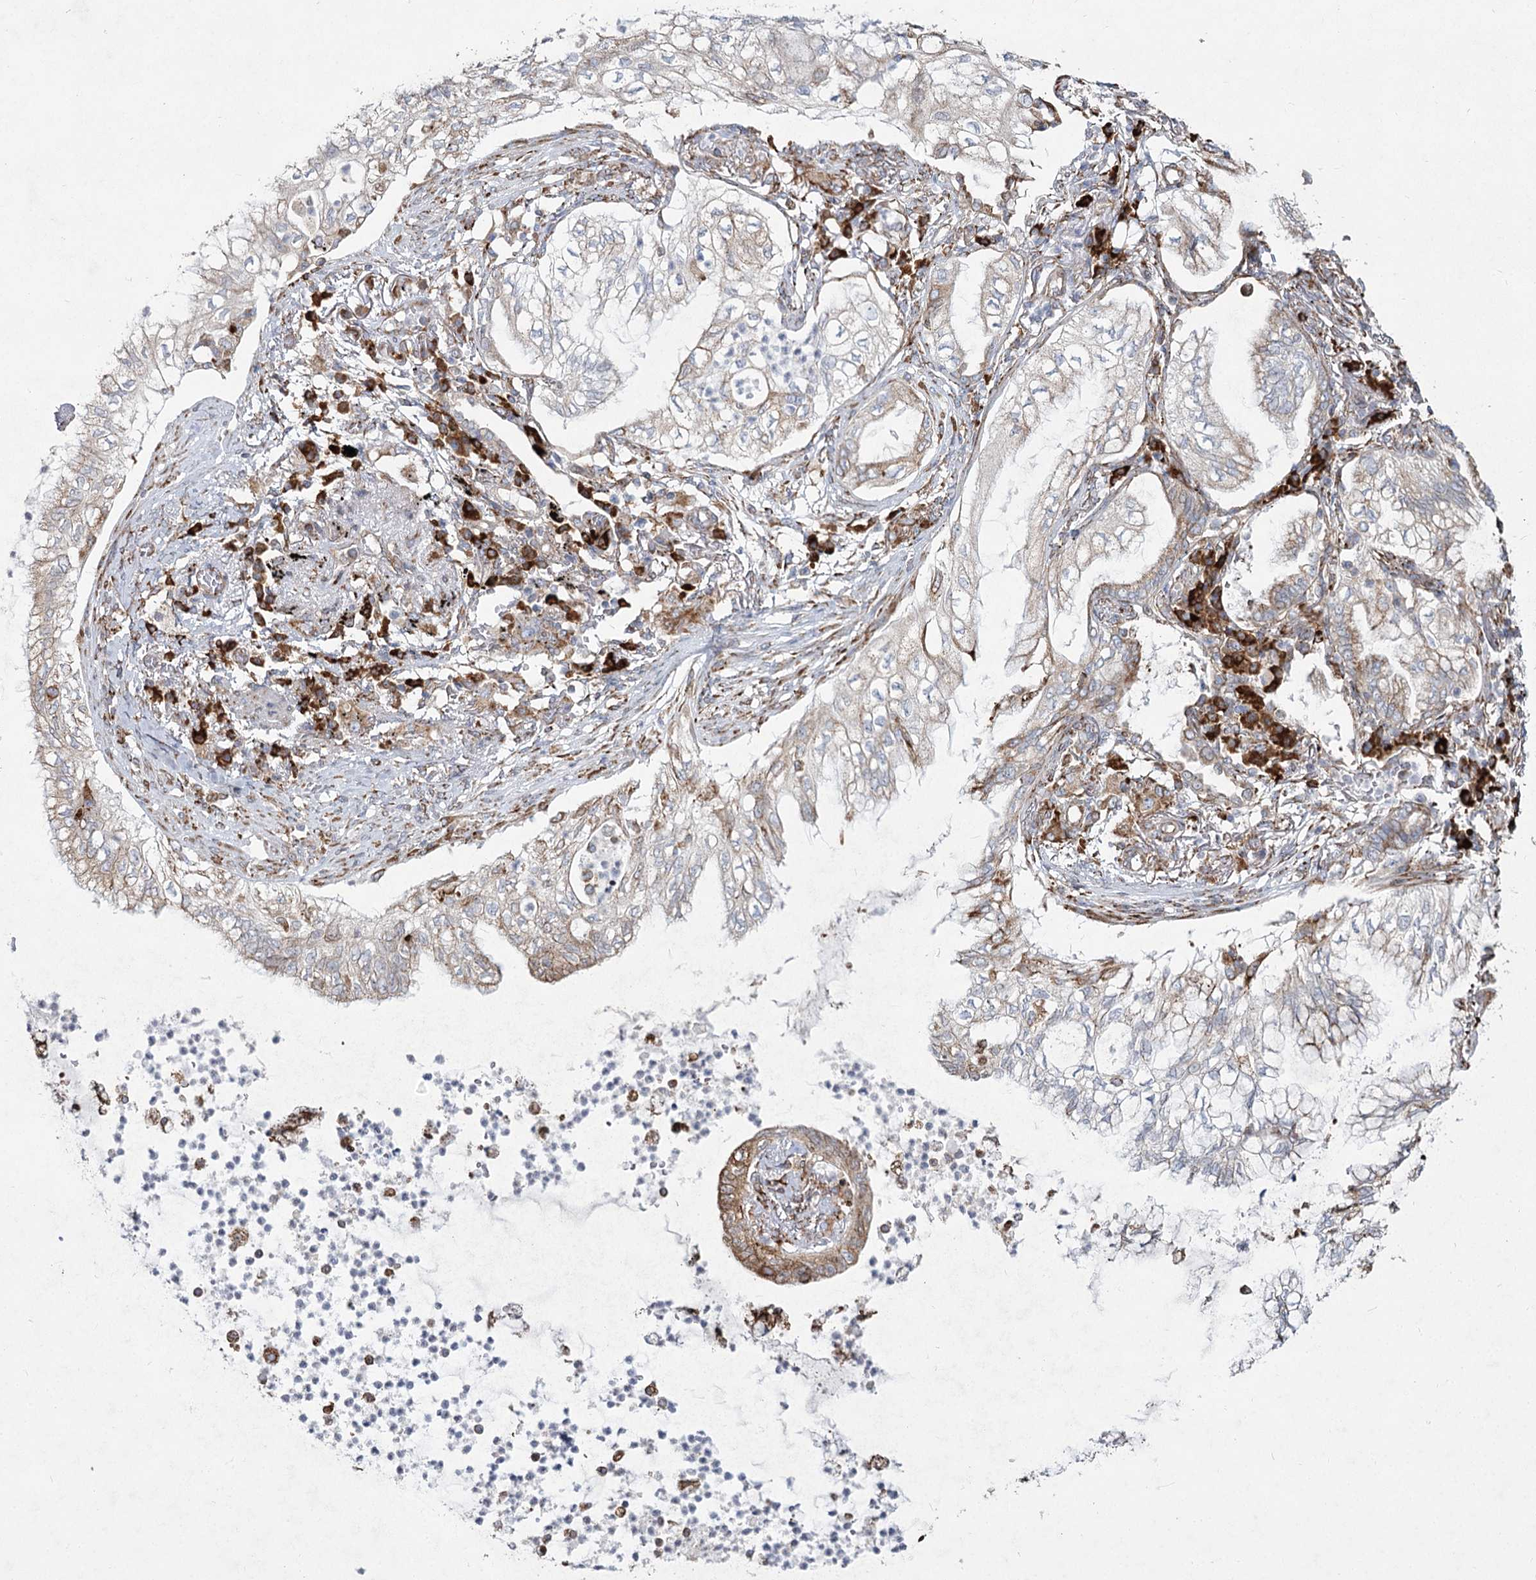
{"staining": {"intensity": "negative", "quantity": "none", "location": "none"}, "tissue": "lung cancer", "cell_type": "Tumor cells", "image_type": "cancer", "snomed": [{"axis": "morphology", "description": "Adenocarcinoma, NOS"}, {"axis": "topography", "description": "Lung"}], "caption": "Tumor cells are negative for brown protein staining in adenocarcinoma (lung).", "gene": "NHLRC2", "patient": {"sex": "female", "age": 70}}